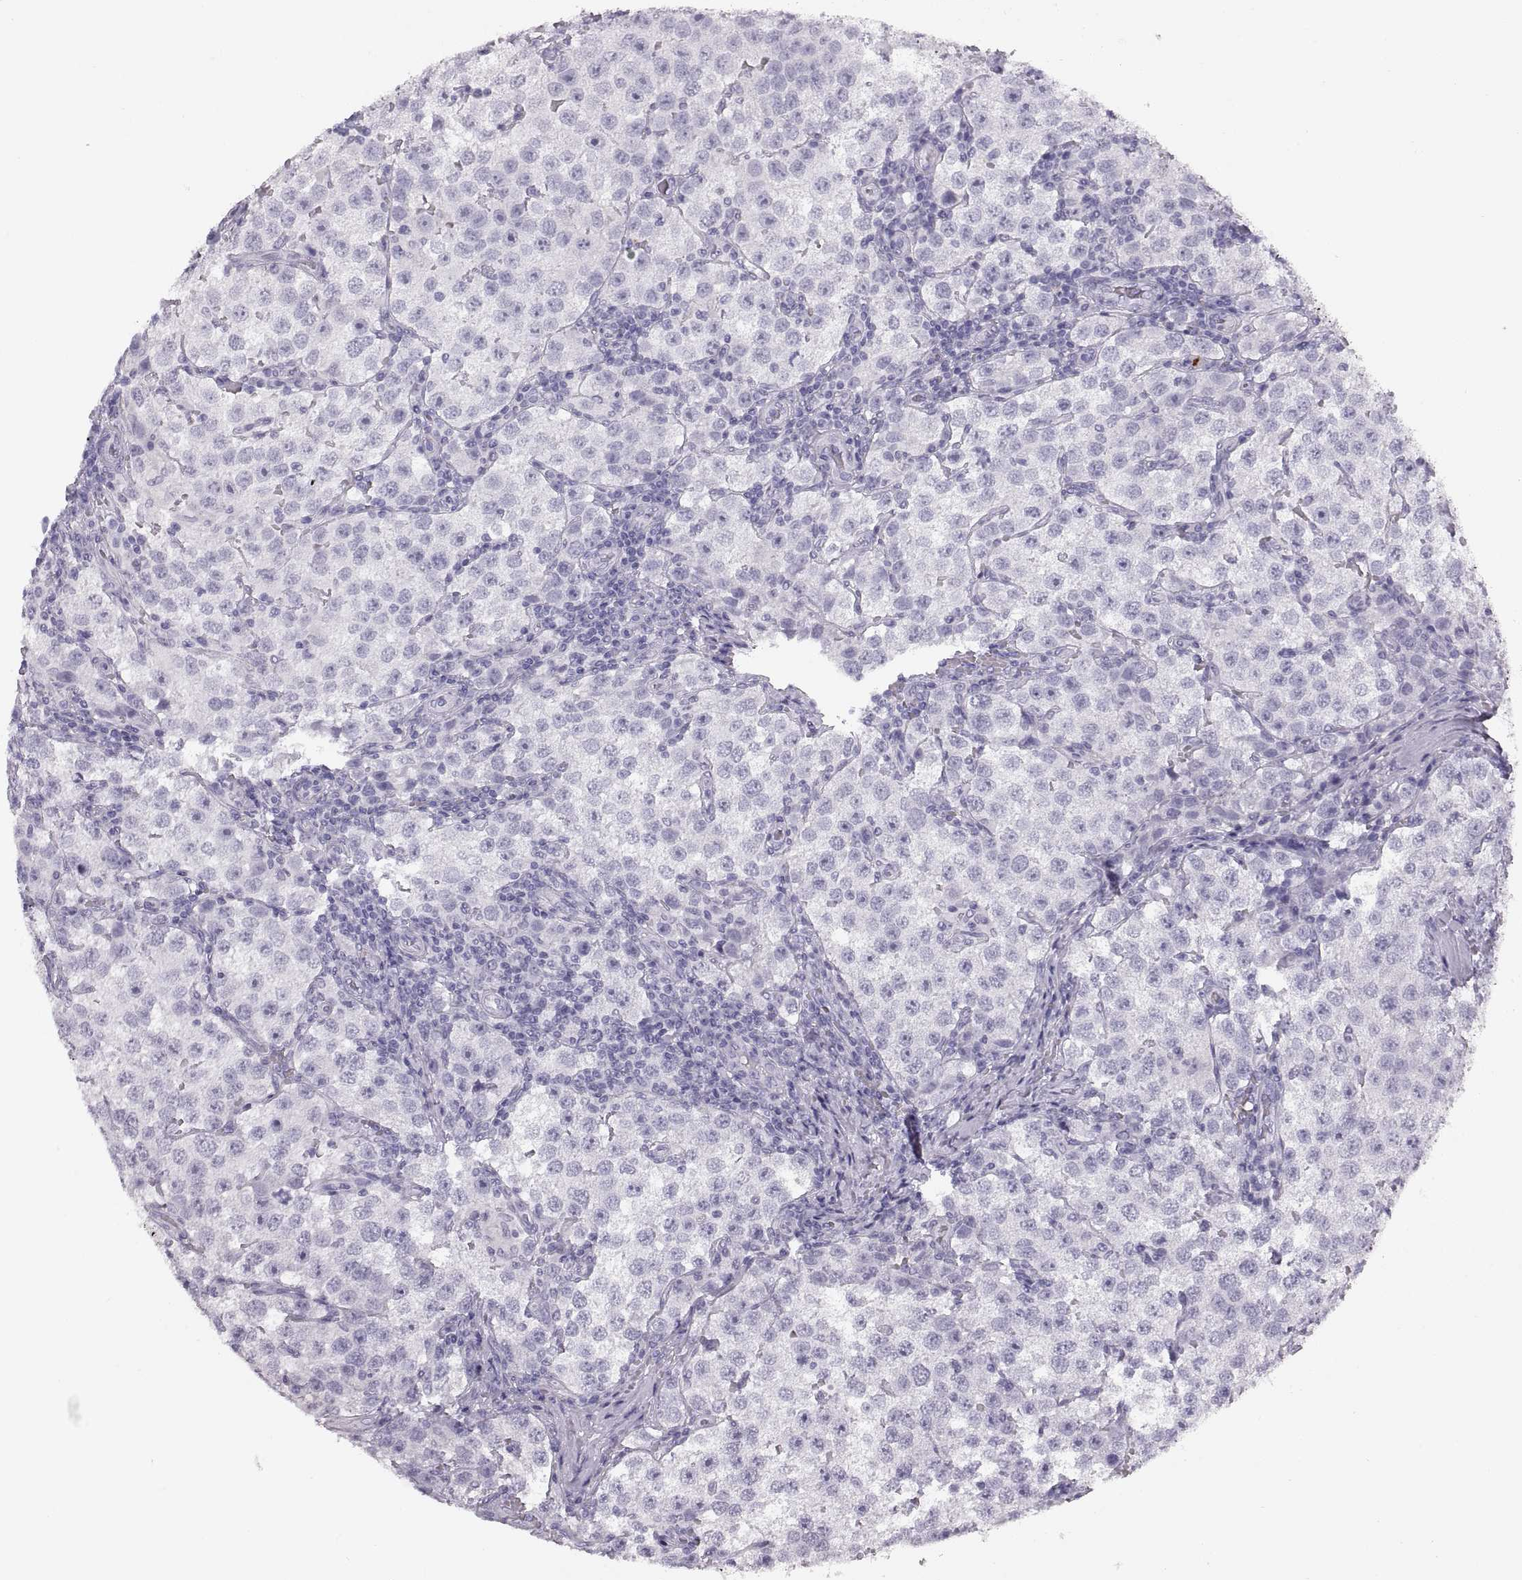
{"staining": {"intensity": "negative", "quantity": "none", "location": "none"}, "tissue": "testis cancer", "cell_type": "Tumor cells", "image_type": "cancer", "snomed": [{"axis": "morphology", "description": "Seminoma, NOS"}, {"axis": "topography", "description": "Testis"}], "caption": "Testis seminoma stained for a protein using immunohistochemistry (IHC) reveals no expression tumor cells.", "gene": "MILR1", "patient": {"sex": "male", "age": 37}}